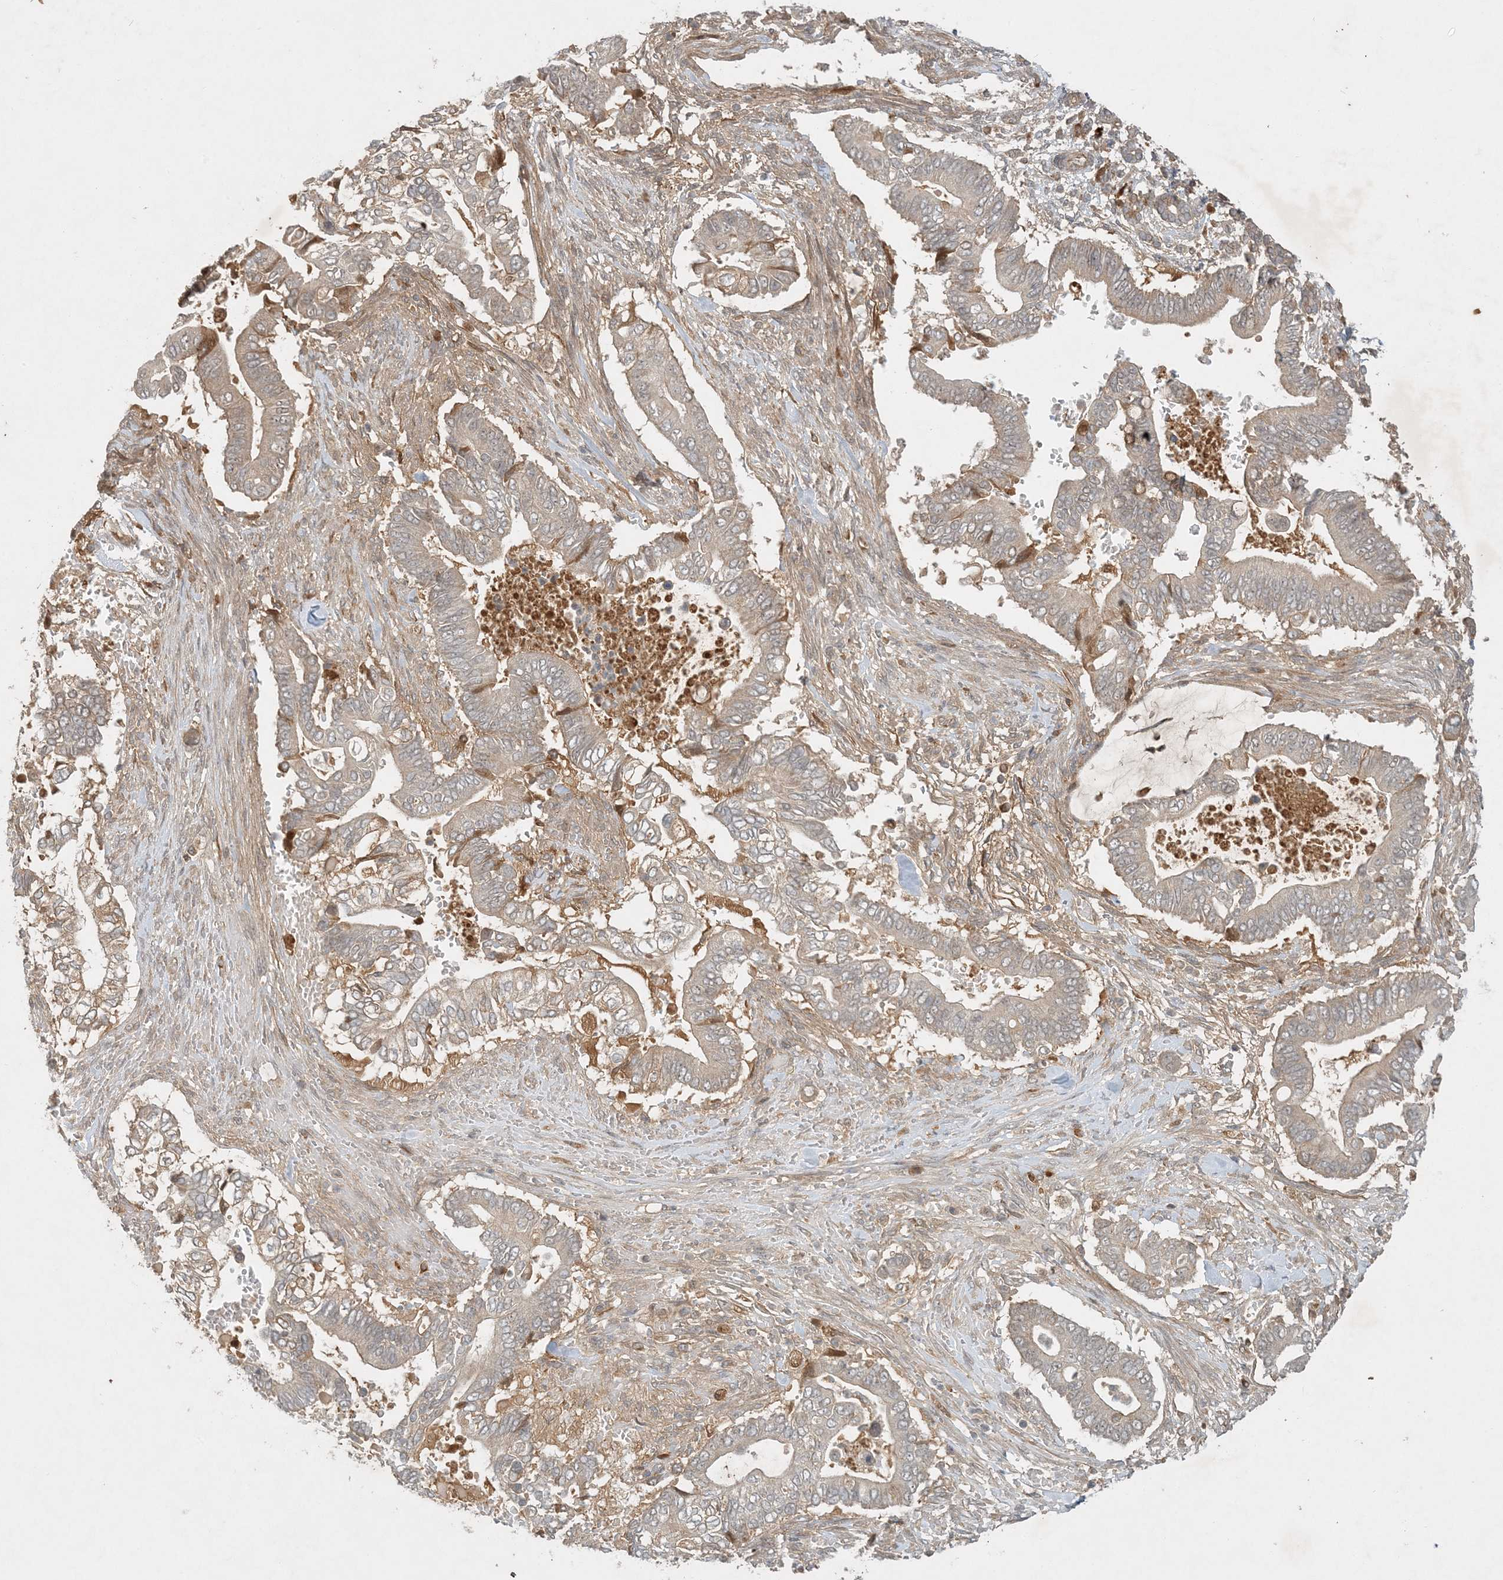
{"staining": {"intensity": "negative", "quantity": "none", "location": "none"}, "tissue": "pancreatic cancer", "cell_type": "Tumor cells", "image_type": "cancer", "snomed": [{"axis": "morphology", "description": "Adenocarcinoma, NOS"}, {"axis": "topography", "description": "Pancreas"}], "caption": "This is a image of immunohistochemistry (IHC) staining of pancreatic adenocarcinoma, which shows no positivity in tumor cells.", "gene": "ZCCHC4", "patient": {"sex": "male", "age": 68}}